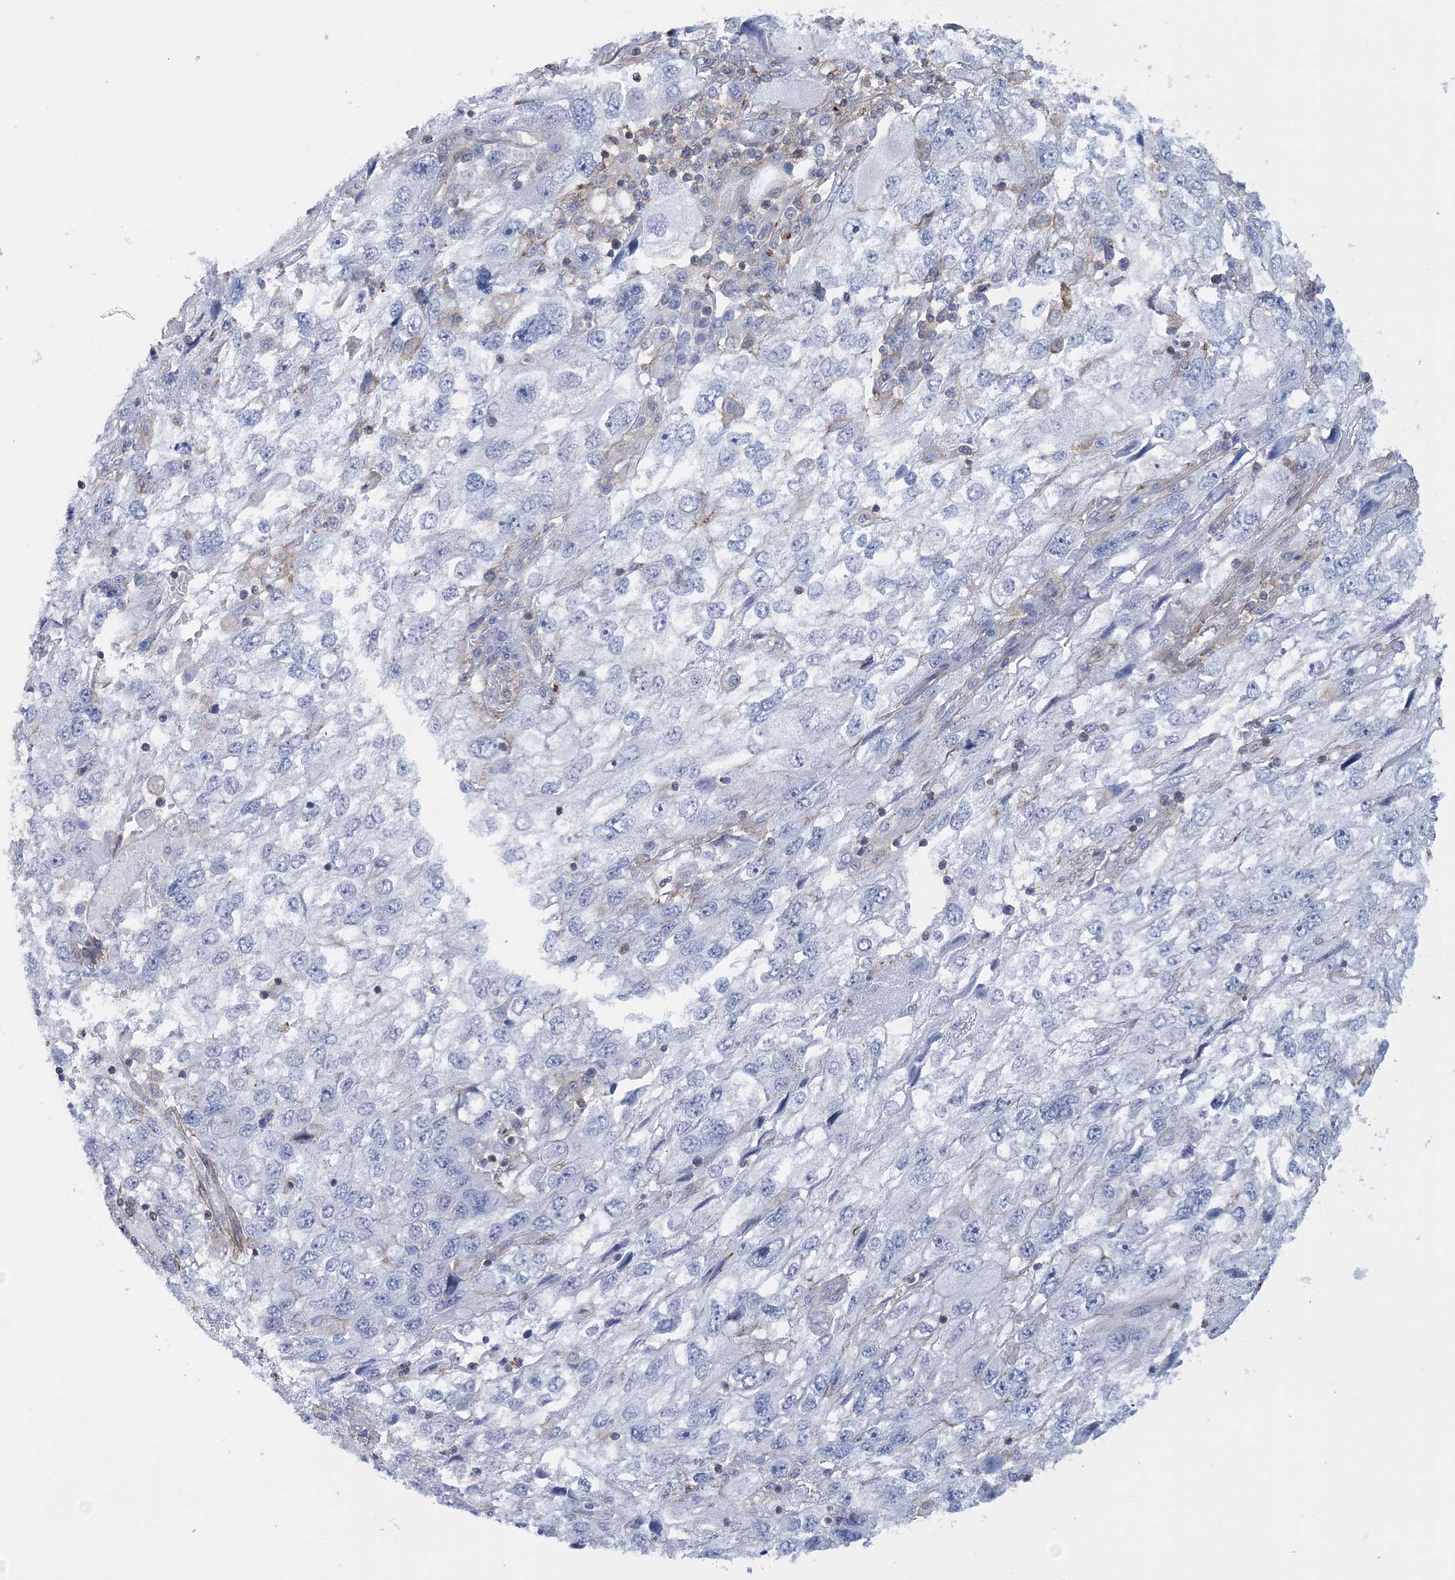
{"staining": {"intensity": "negative", "quantity": "none", "location": "none"}, "tissue": "endometrial cancer", "cell_type": "Tumor cells", "image_type": "cancer", "snomed": [{"axis": "morphology", "description": "Adenocarcinoma, NOS"}, {"axis": "topography", "description": "Endometrium"}], "caption": "A high-resolution micrograph shows IHC staining of adenocarcinoma (endometrial), which demonstrates no significant expression in tumor cells.", "gene": "C11orf21", "patient": {"sex": "female", "age": 49}}